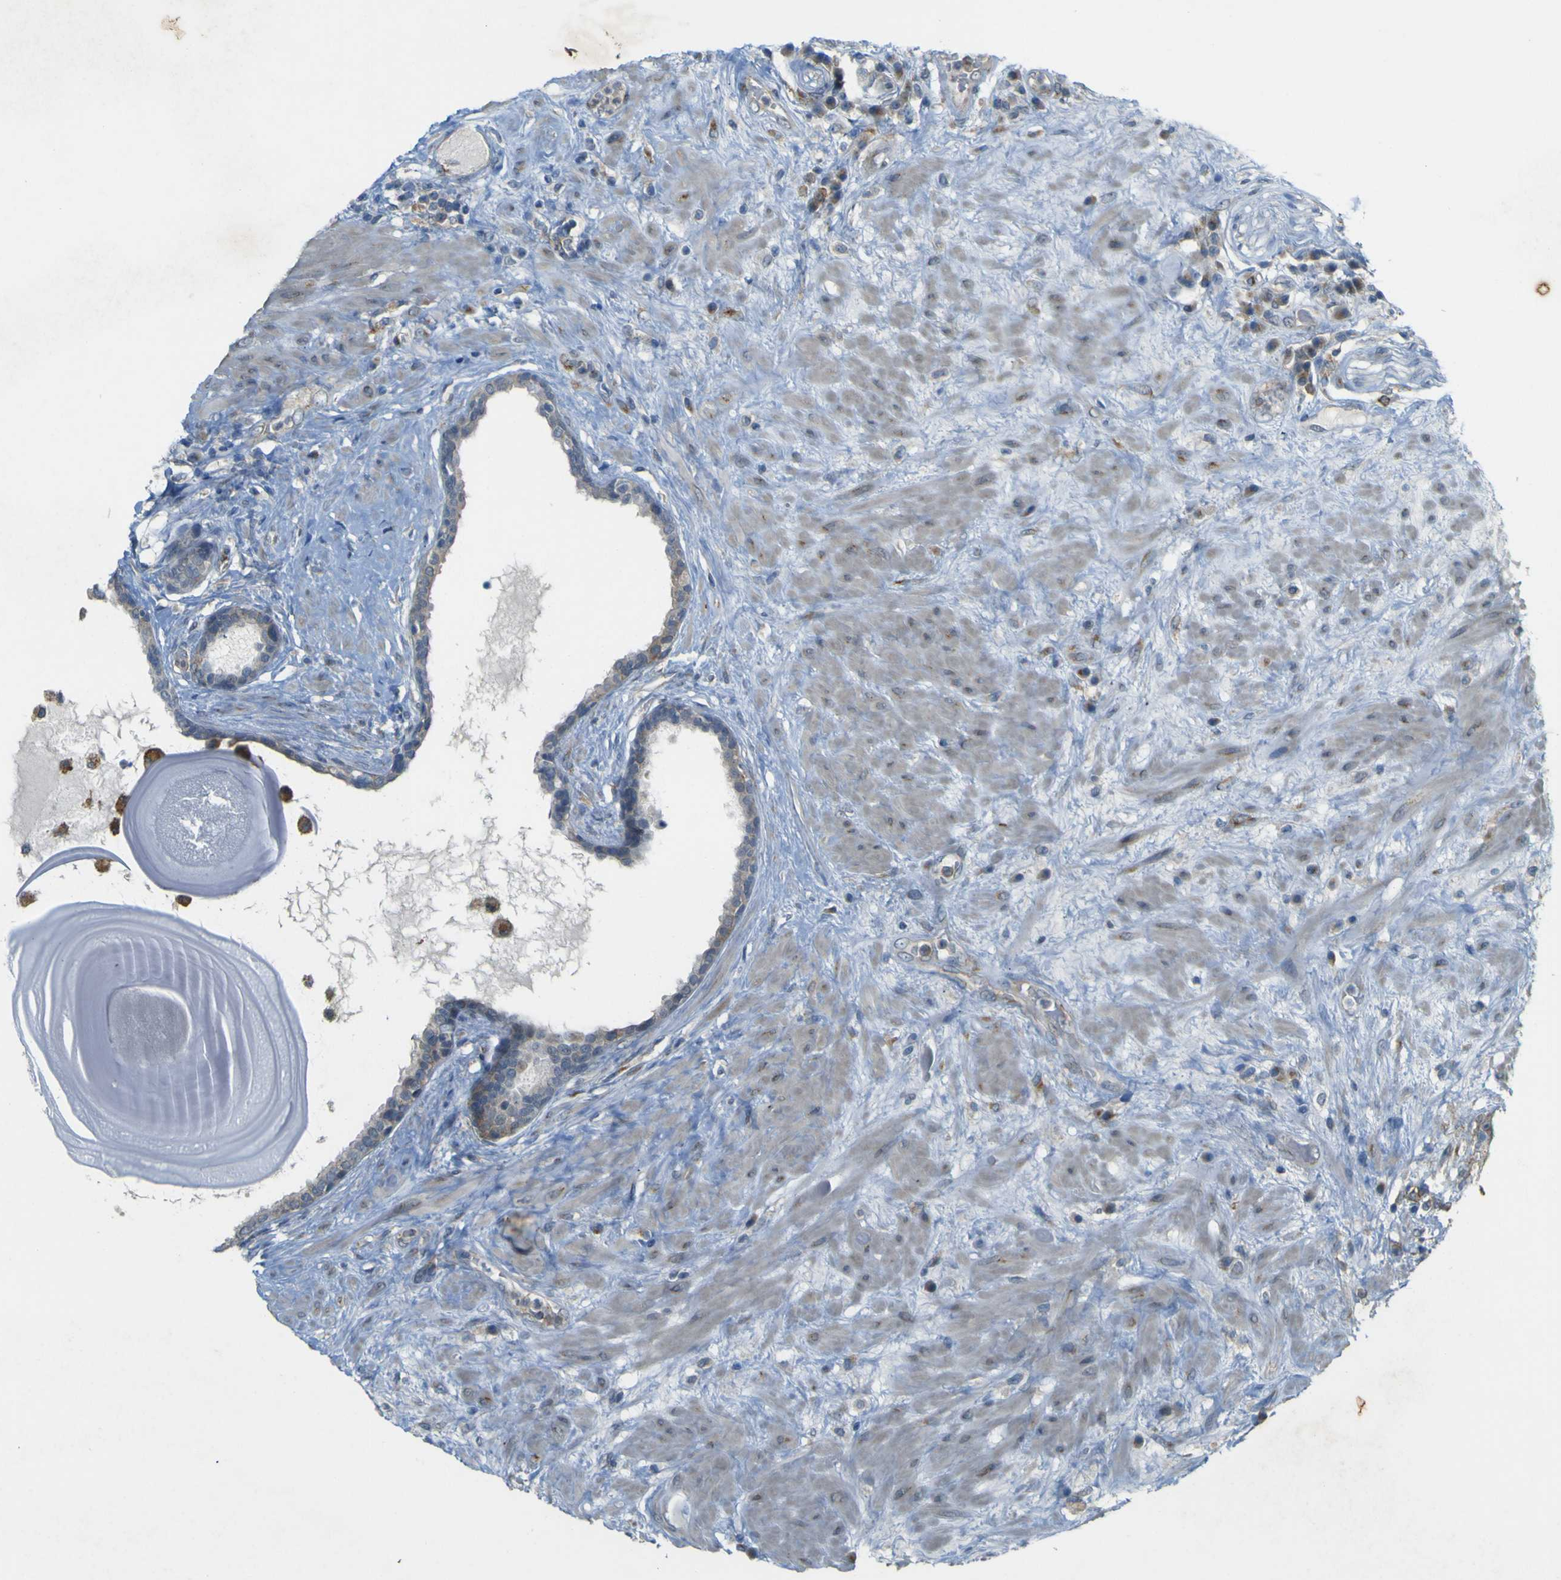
{"staining": {"intensity": "negative", "quantity": "none", "location": "none"}, "tissue": "seminal vesicle", "cell_type": "Glandular cells", "image_type": "normal", "snomed": [{"axis": "morphology", "description": "Normal tissue, NOS"}, {"axis": "topography", "description": "Seminal veicle"}], "caption": "This is an IHC micrograph of unremarkable seminal vesicle. There is no expression in glandular cells.", "gene": "IGF2R", "patient": {"sex": "male", "age": 61}}